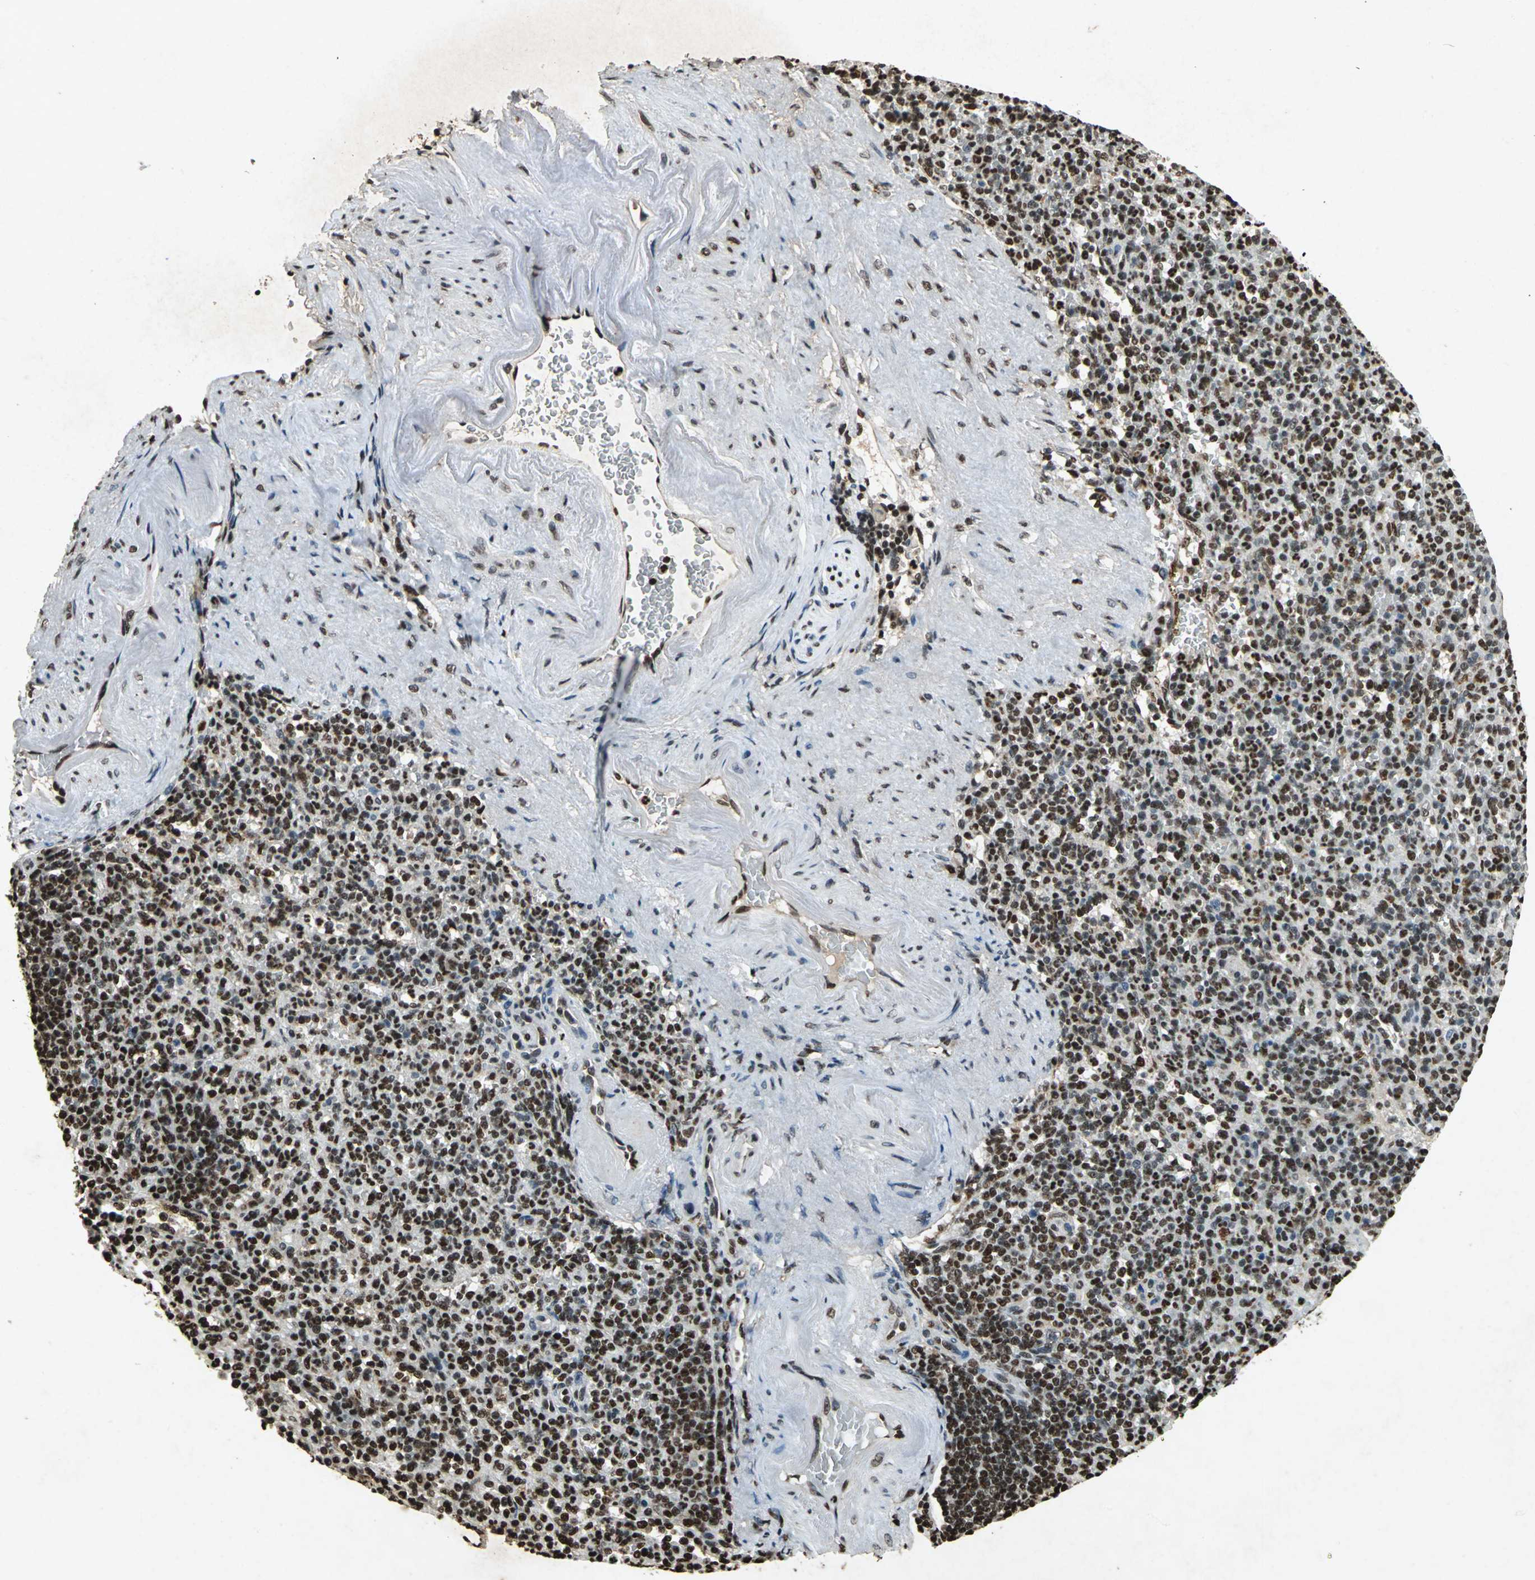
{"staining": {"intensity": "strong", "quantity": ">75%", "location": "nuclear"}, "tissue": "spleen", "cell_type": "Cells in red pulp", "image_type": "normal", "snomed": [{"axis": "morphology", "description": "Normal tissue, NOS"}, {"axis": "topography", "description": "Spleen"}], "caption": "IHC micrograph of normal spleen stained for a protein (brown), which shows high levels of strong nuclear staining in approximately >75% of cells in red pulp.", "gene": "ANP32A", "patient": {"sex": "female", "age": 74}}